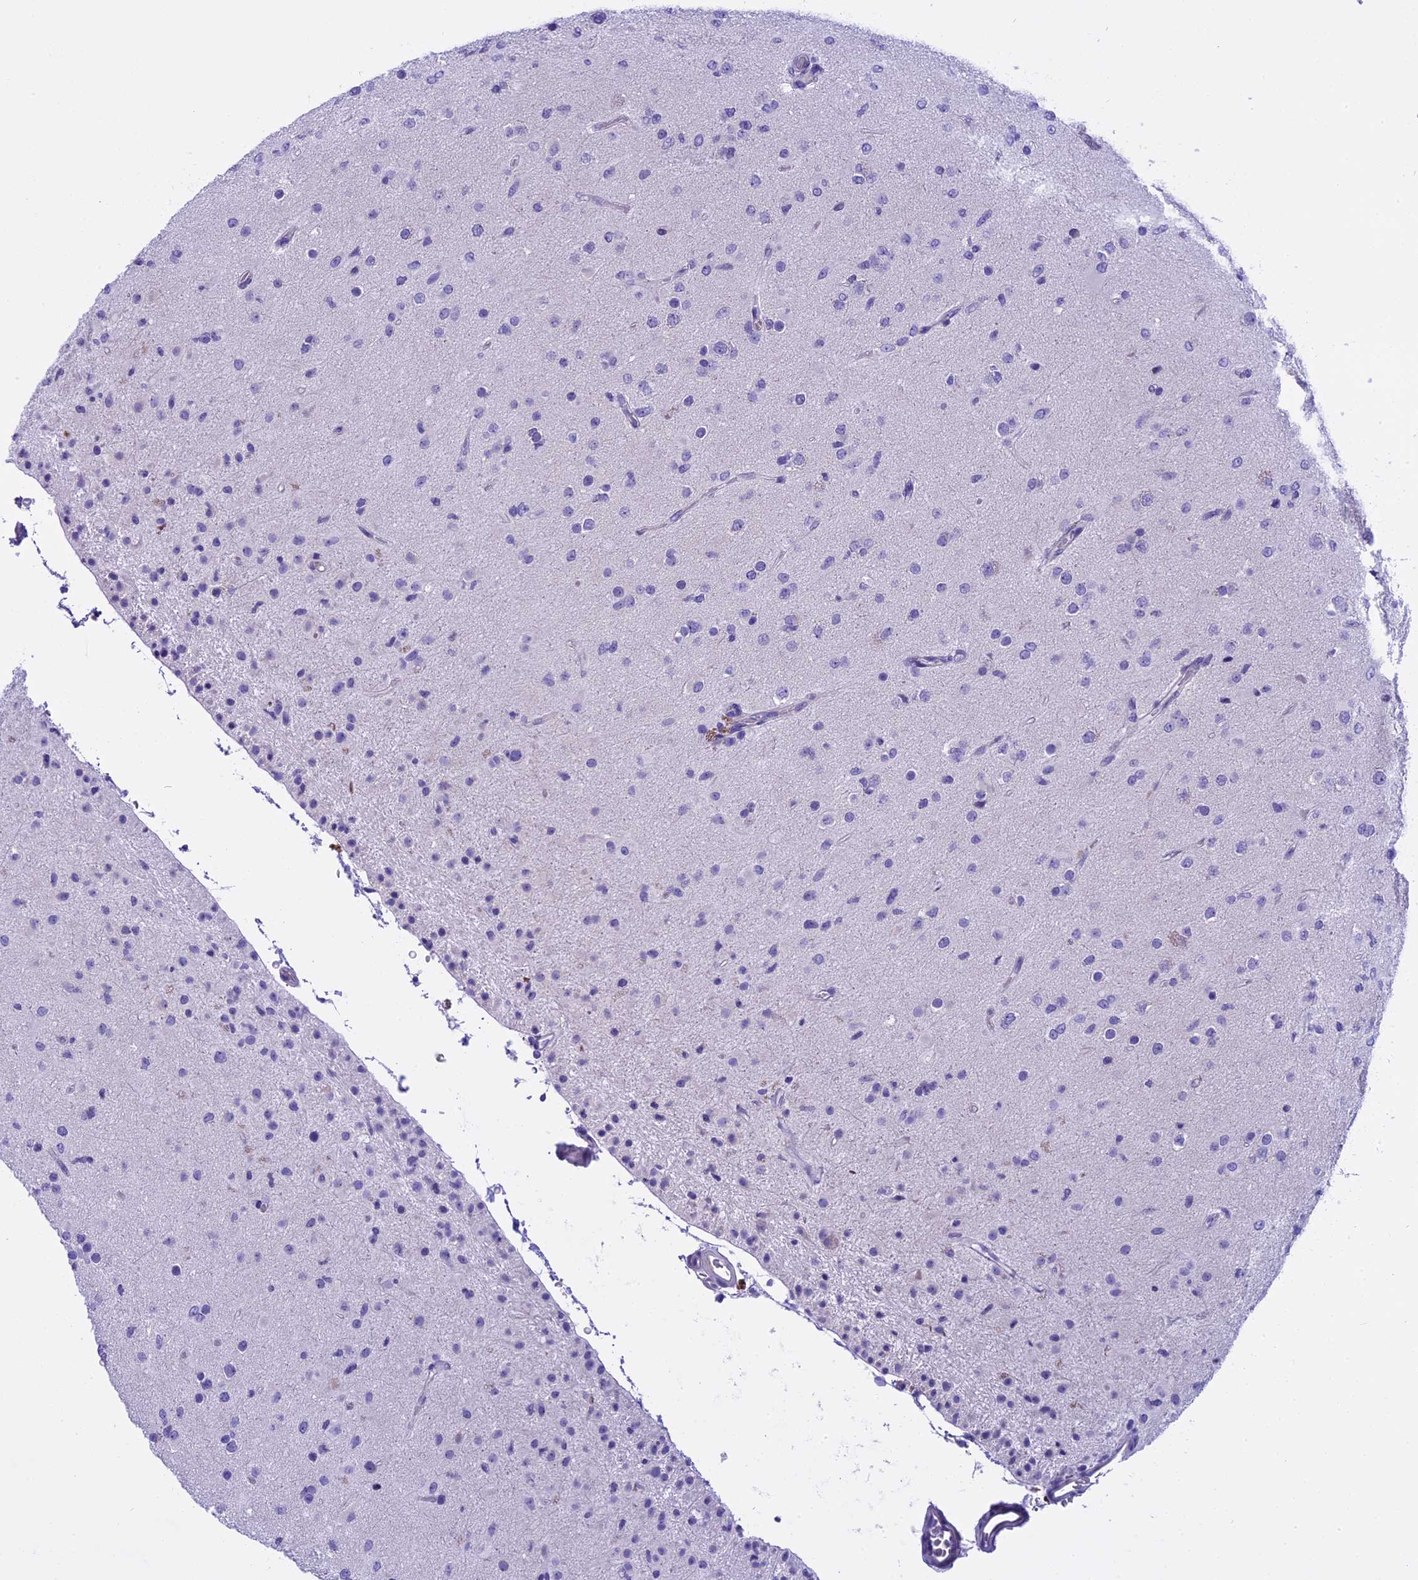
{"staining": {"intensity": "negative", "quantity": "none", "location": "none"}, "tissue": "glioma", "cell_type": "Tumor cells", "image_type": "cancer", "snomed": [{"axis": "morphology", "description": "Glioma, malignant, Low grade"}, {"axis": "topography", "description": "Brain"}], "caption": "Malignant glioma (low-grade) was stained to show a protein in brown. There is no significant staining in tumor cells.", "gene": "KCTD14", "patient": {"sex": "male", "age": 65}}